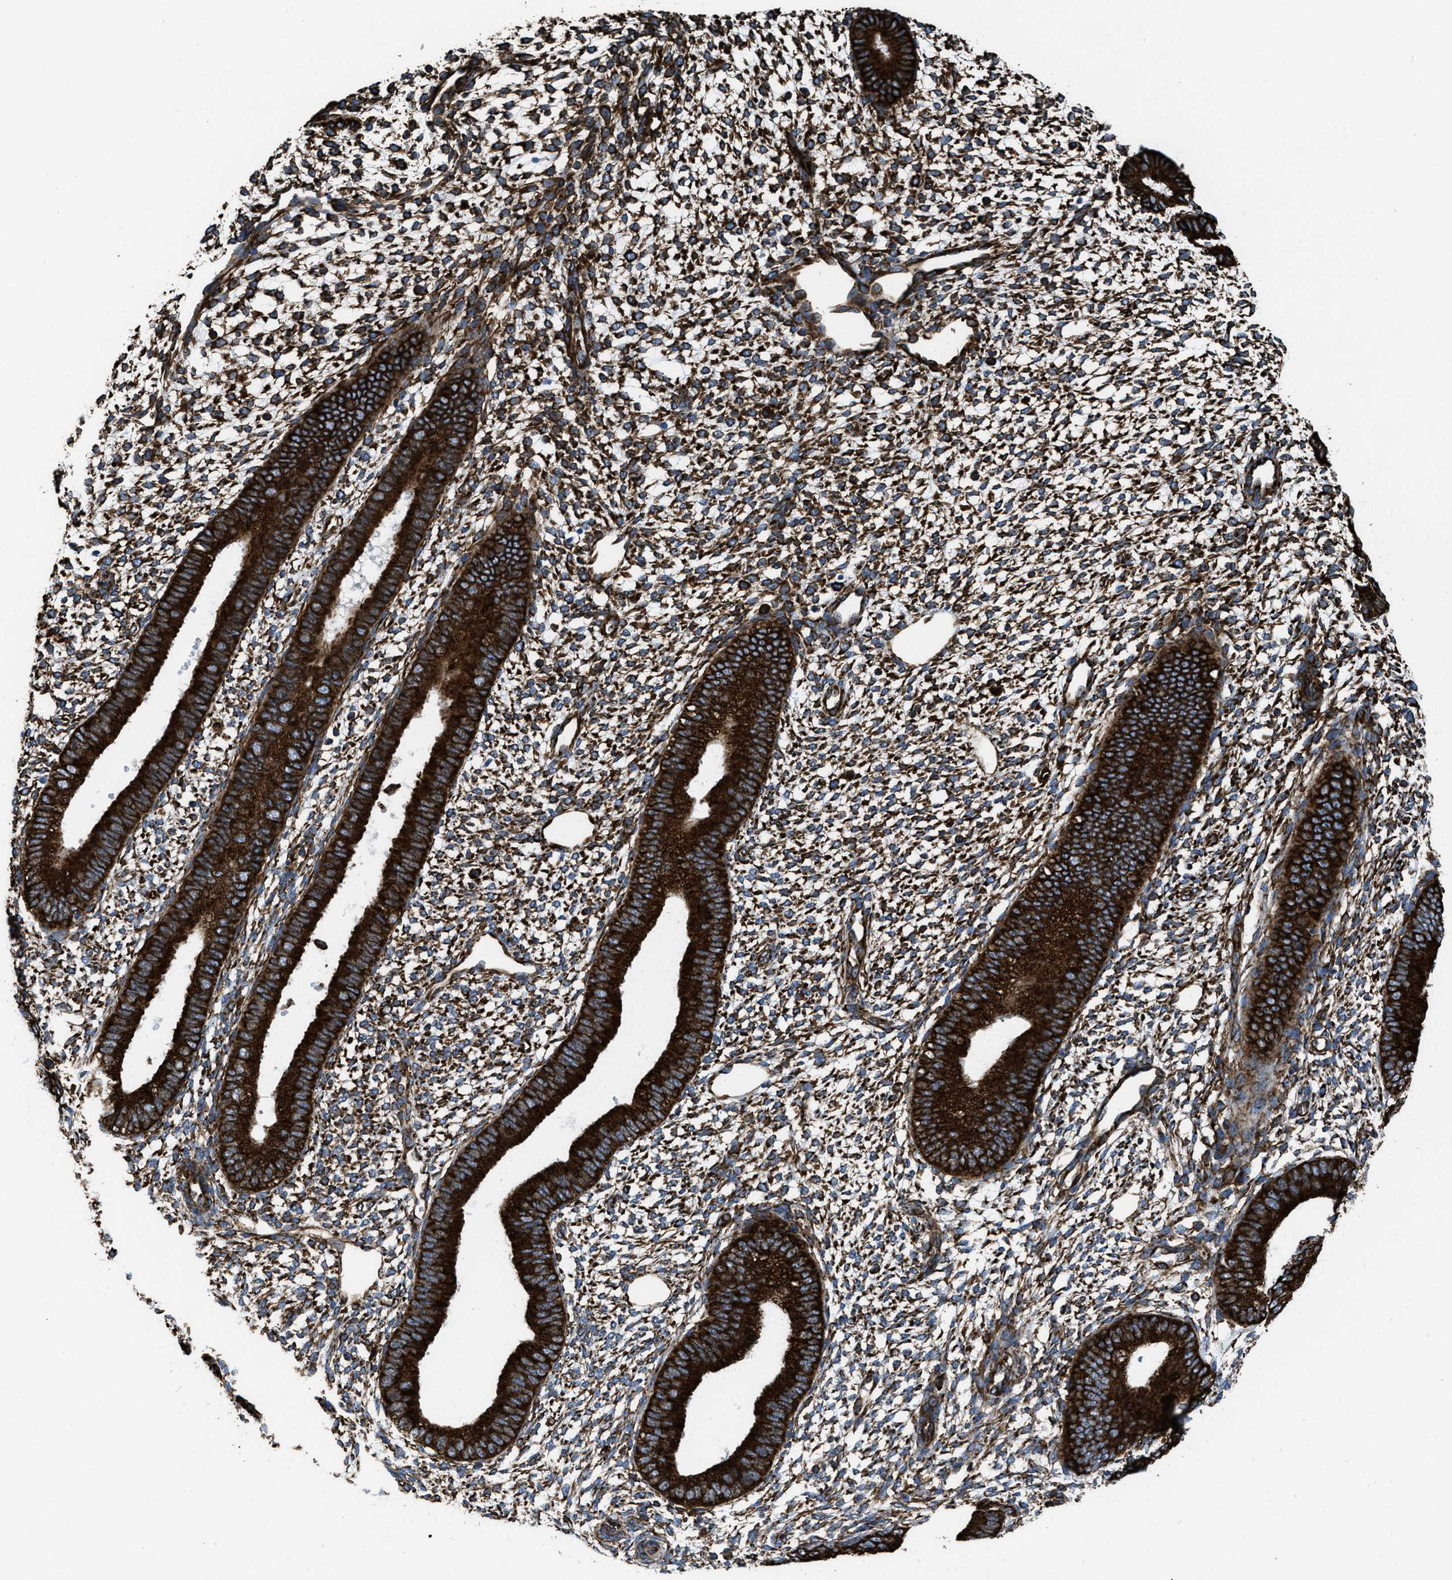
{"staining": {"intensity": "strong", "quantity": "25%-75%", "location": "cytoplasmic/membranous"}, "tissue": "endometrium", "cell_type": "Cells in endometrial stroma", "image_type": "normal", "snomed": [{"axis": "morphology", "description": "Normal tissue, NOS"}, {"axis": "topography", "description": "Endometrium"}], "caption": "Strong cytoplasmic/membranous protein positivity is appreciated in approximately 25%-75% of cells in endometrial stroma in endometrium.", "gene": "CAPRIN1", "patient": {"sex": "female", "age": 46}}